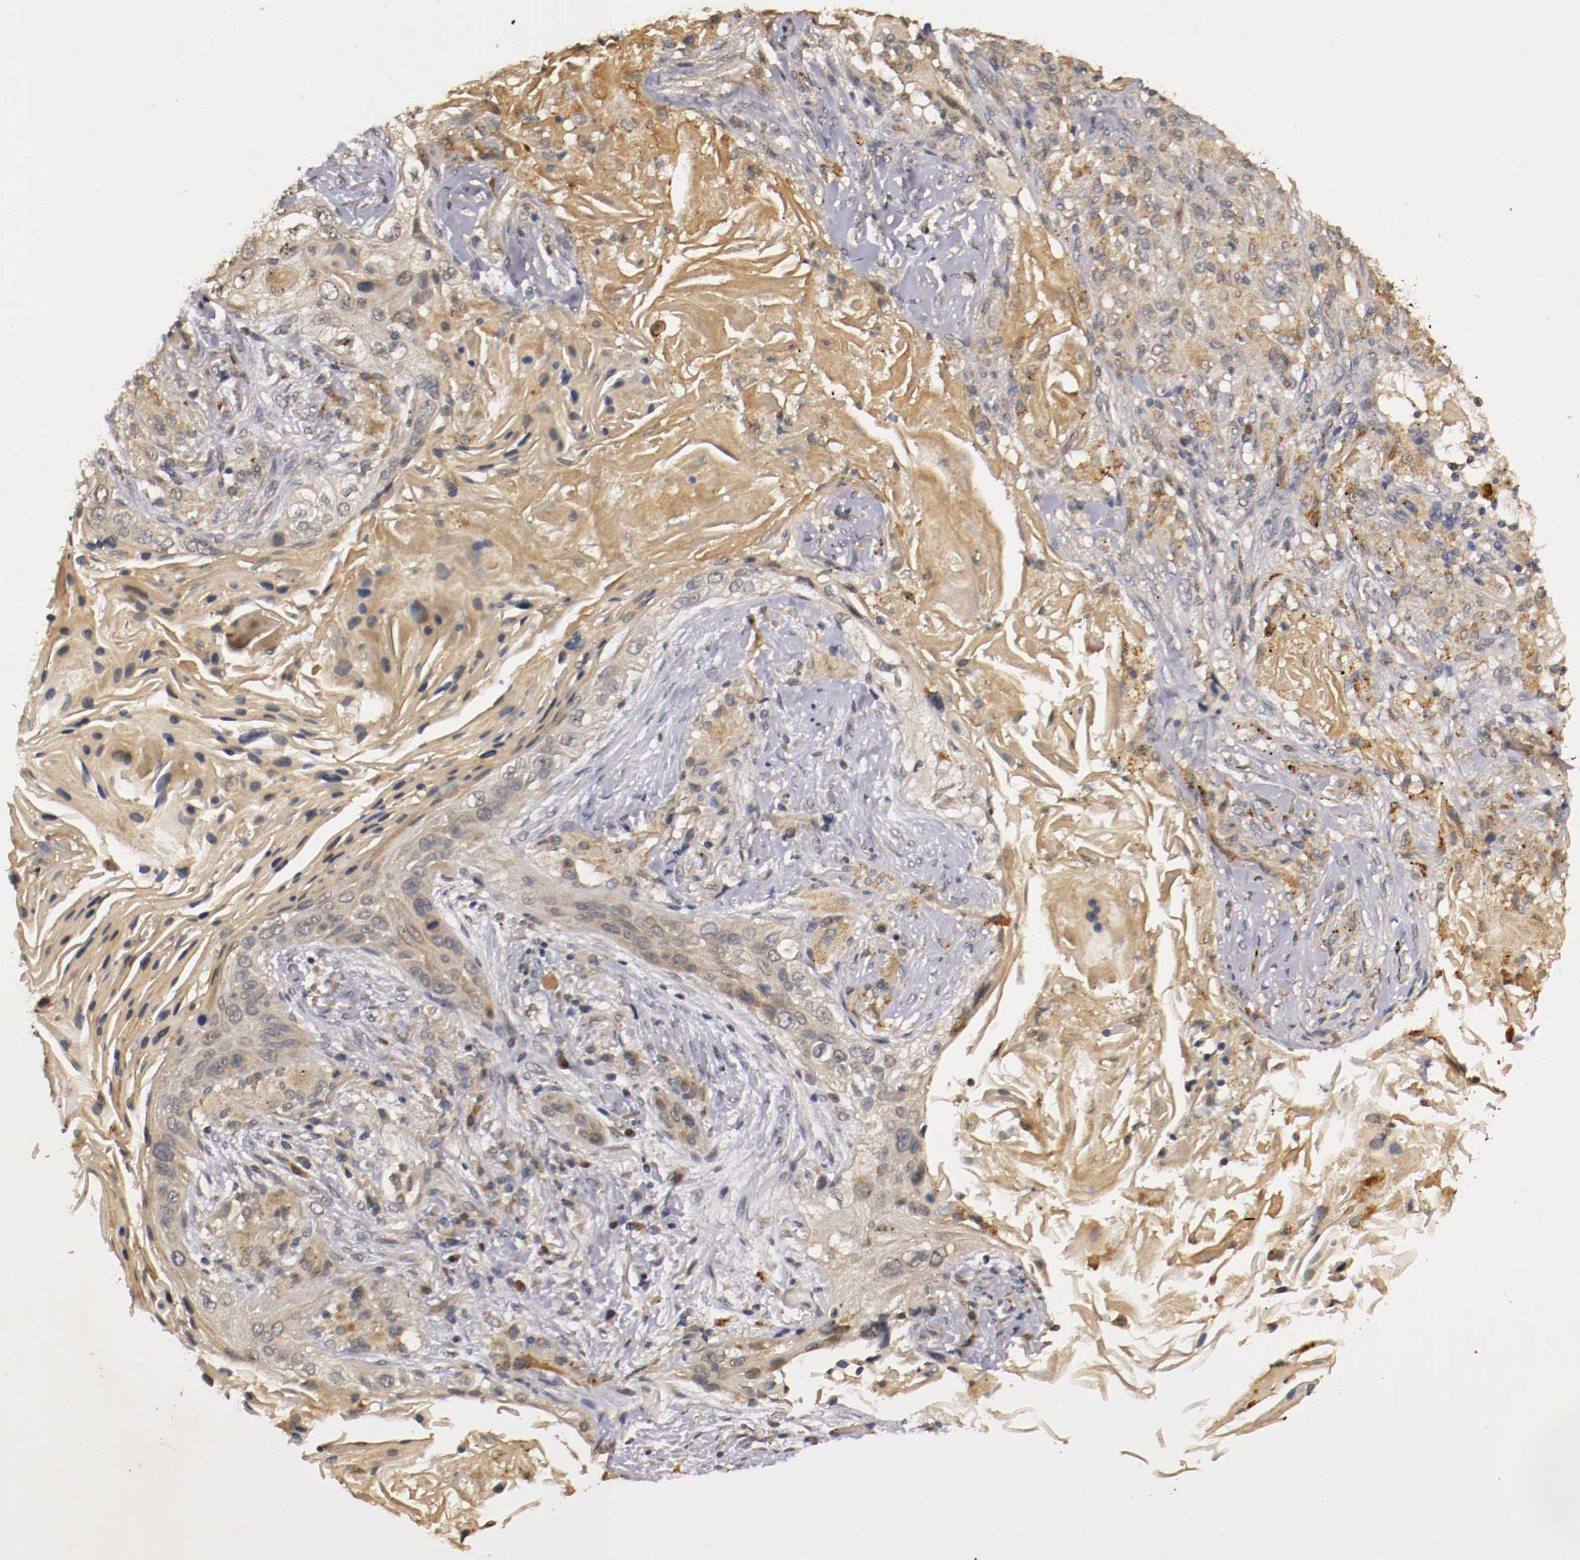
{"staining": {"intensity": "weak", "quantity": "25%-75%", "location": "cytoplasmic/membranous"}, "tissue": "lung cancer", "cell_type": "Tumor cells", "image_type": "cancer", "snomed": [{"axis": "morphology", "description": "Squamous cell carcinoma, NOS"}, {"axis": "topography", "description": "Lung"}], "caption": "A brown stain highlights weak cytoplasmic/membranous expression of a protein in human lung squamous cell carcinoma tumor cells. Immunohistochemistry (ihc) stains the protein in brown and the nuclei are stained blue.", "gene": "TNFRSF1B", "patient": {"sex": "female", "age": 67}}